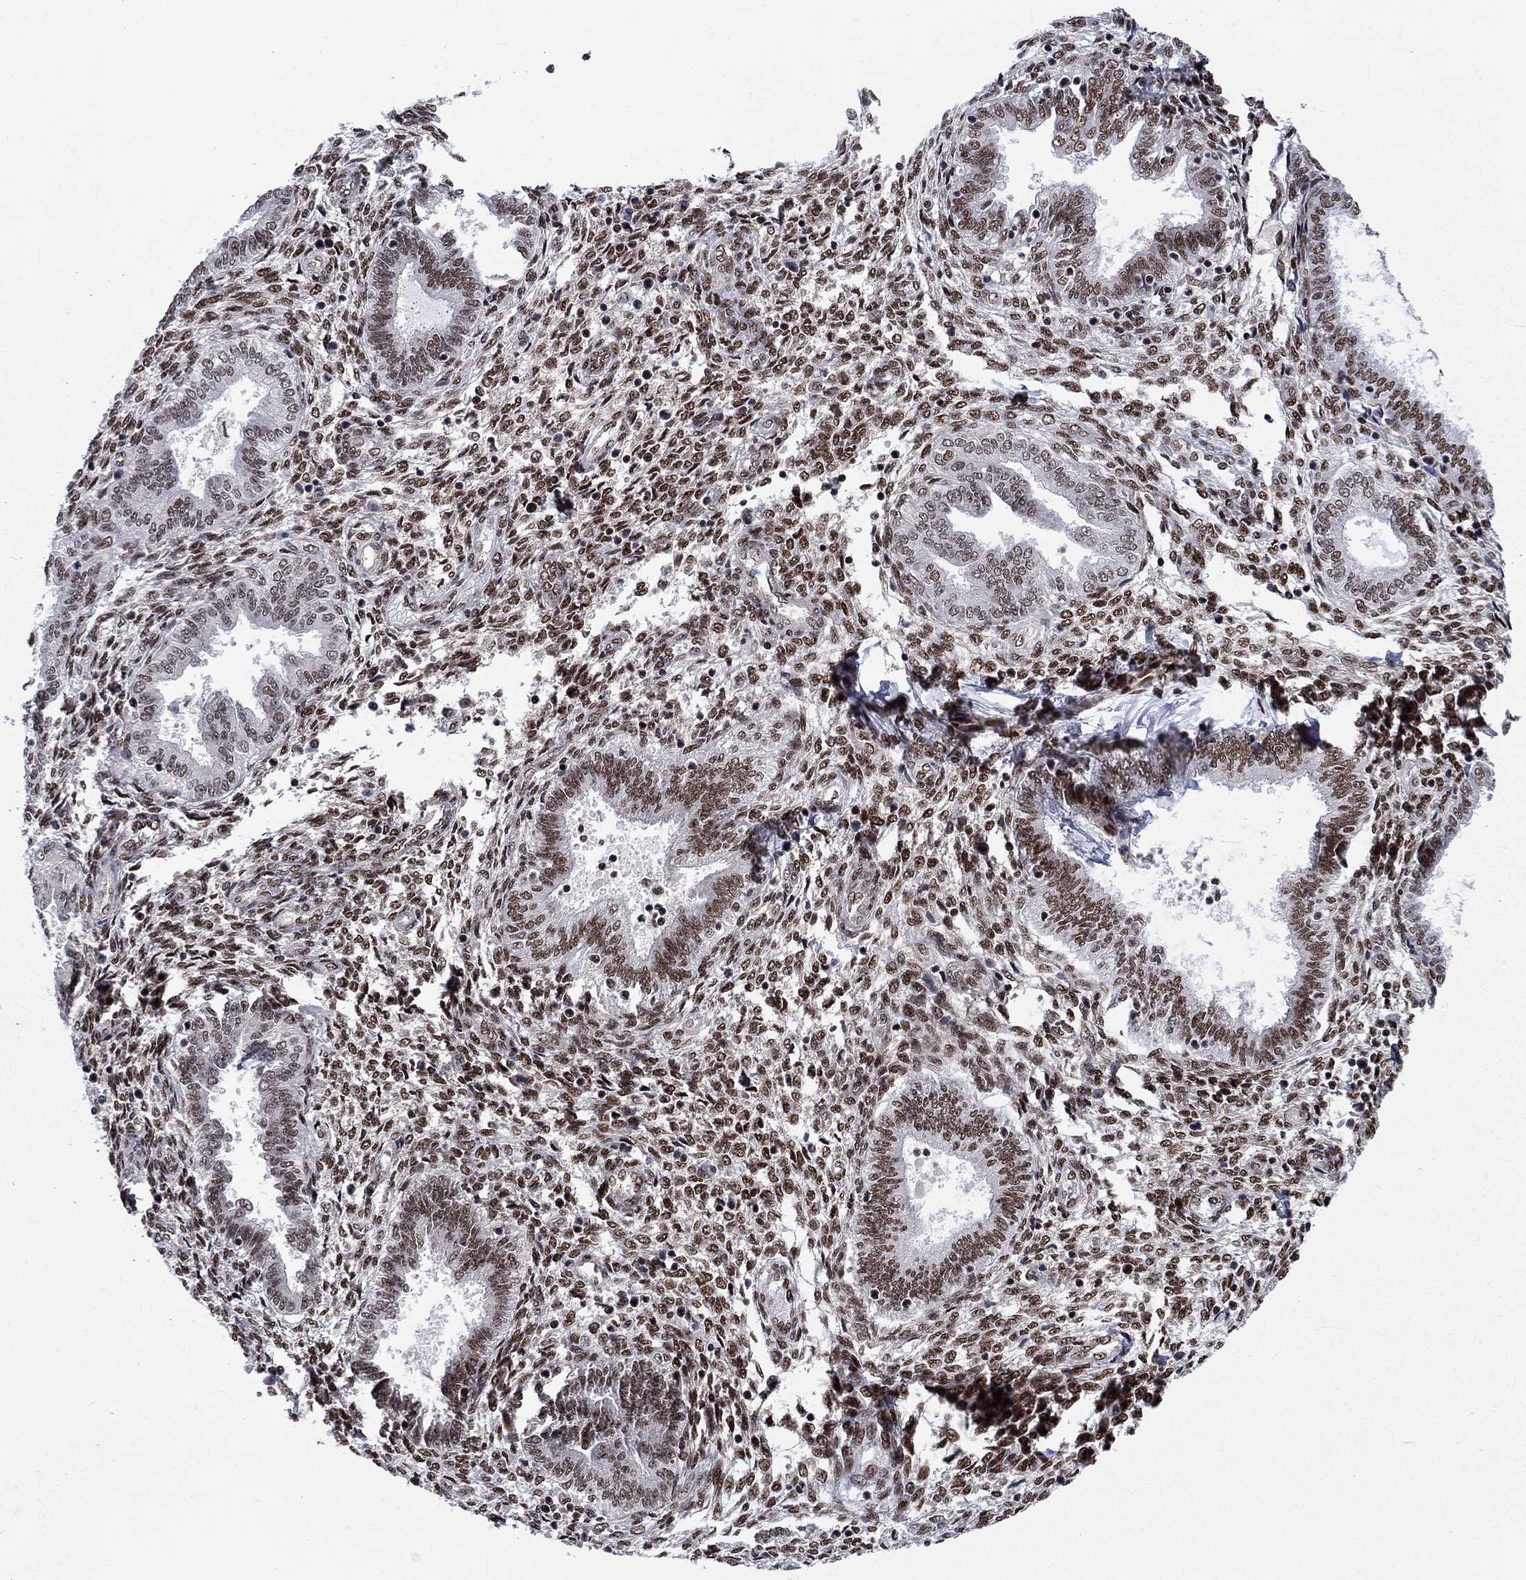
{"staining": {"intensity": "strong", "quantity": ">75%", "location": "nuclear"}, "tissue": "endometrium", "cell_type": "Cells in endometrial stroma", "image_type": "normal", "snomed": [{"axis": "morphology", "description": "Normal tissue, NOS"}, {"axis": "topography", "description": "Endometrium"}], "caption": "A photomicrograph showing strong nuclear staining in approximately >75% of cells in endometrial stroma in normal endometrium, as visualized by brown immunohistochemical staining.", "gene": "RPRD1B", "patient": {"sex": "female", "age": 42}}